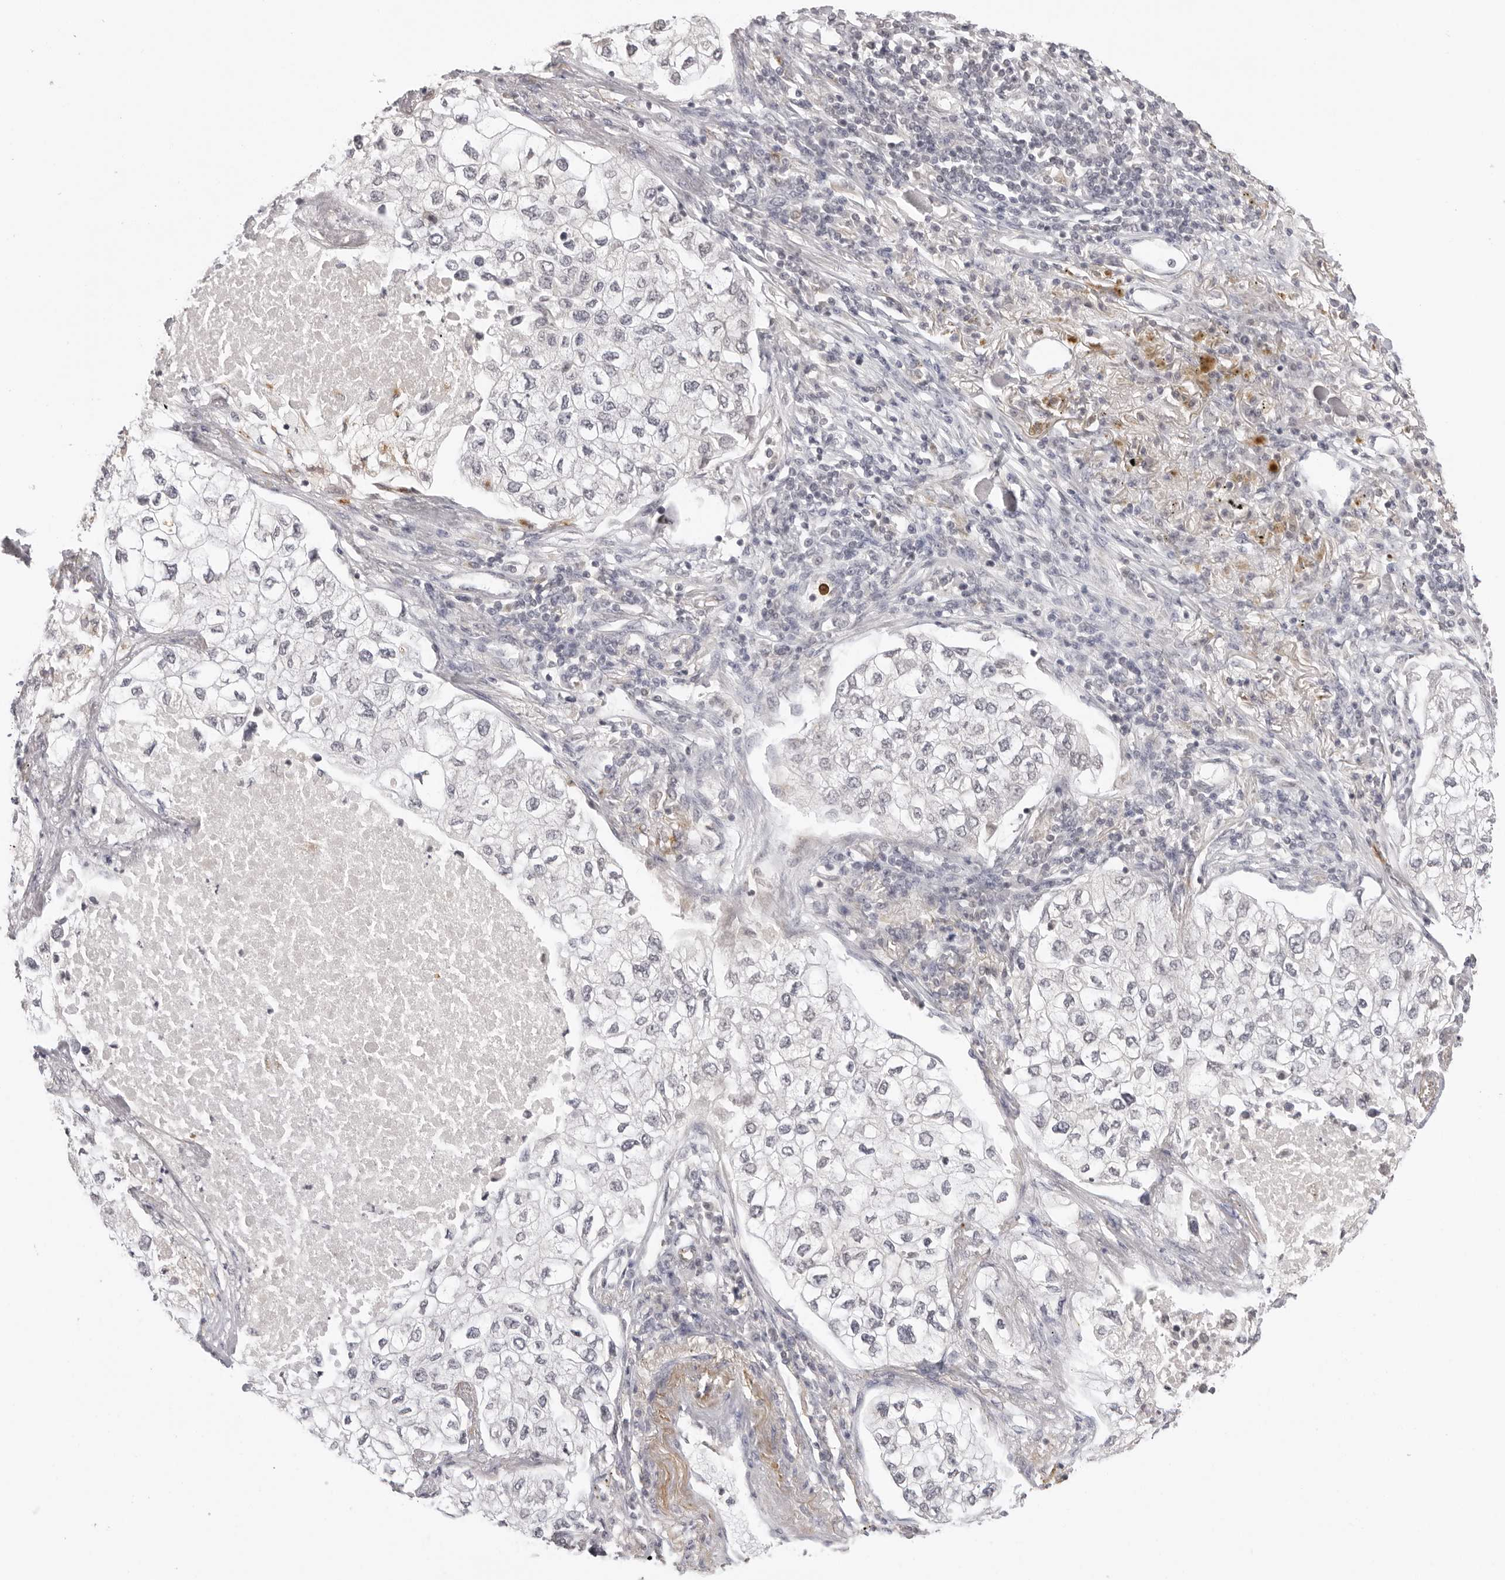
{"staining": {"intensity": "negative", "quantity": "none", "location": "none"}, "tissue": "lung cancer", "cell_type": "Tumor cells", "image_type": "cancer", "snomed": [{"axis": "morphology", "description": "Adenocarcinoma, NOS"}, {"axis": "topography", "description": "Lung"}], "caption": "Immunohistochemistry (IHC) histopathology image of lung cancer stained for a protein (brown), which displays no expression in tumor cells.", "gene": "STRADB", "patient": {"sex": "male", "age": 63}}